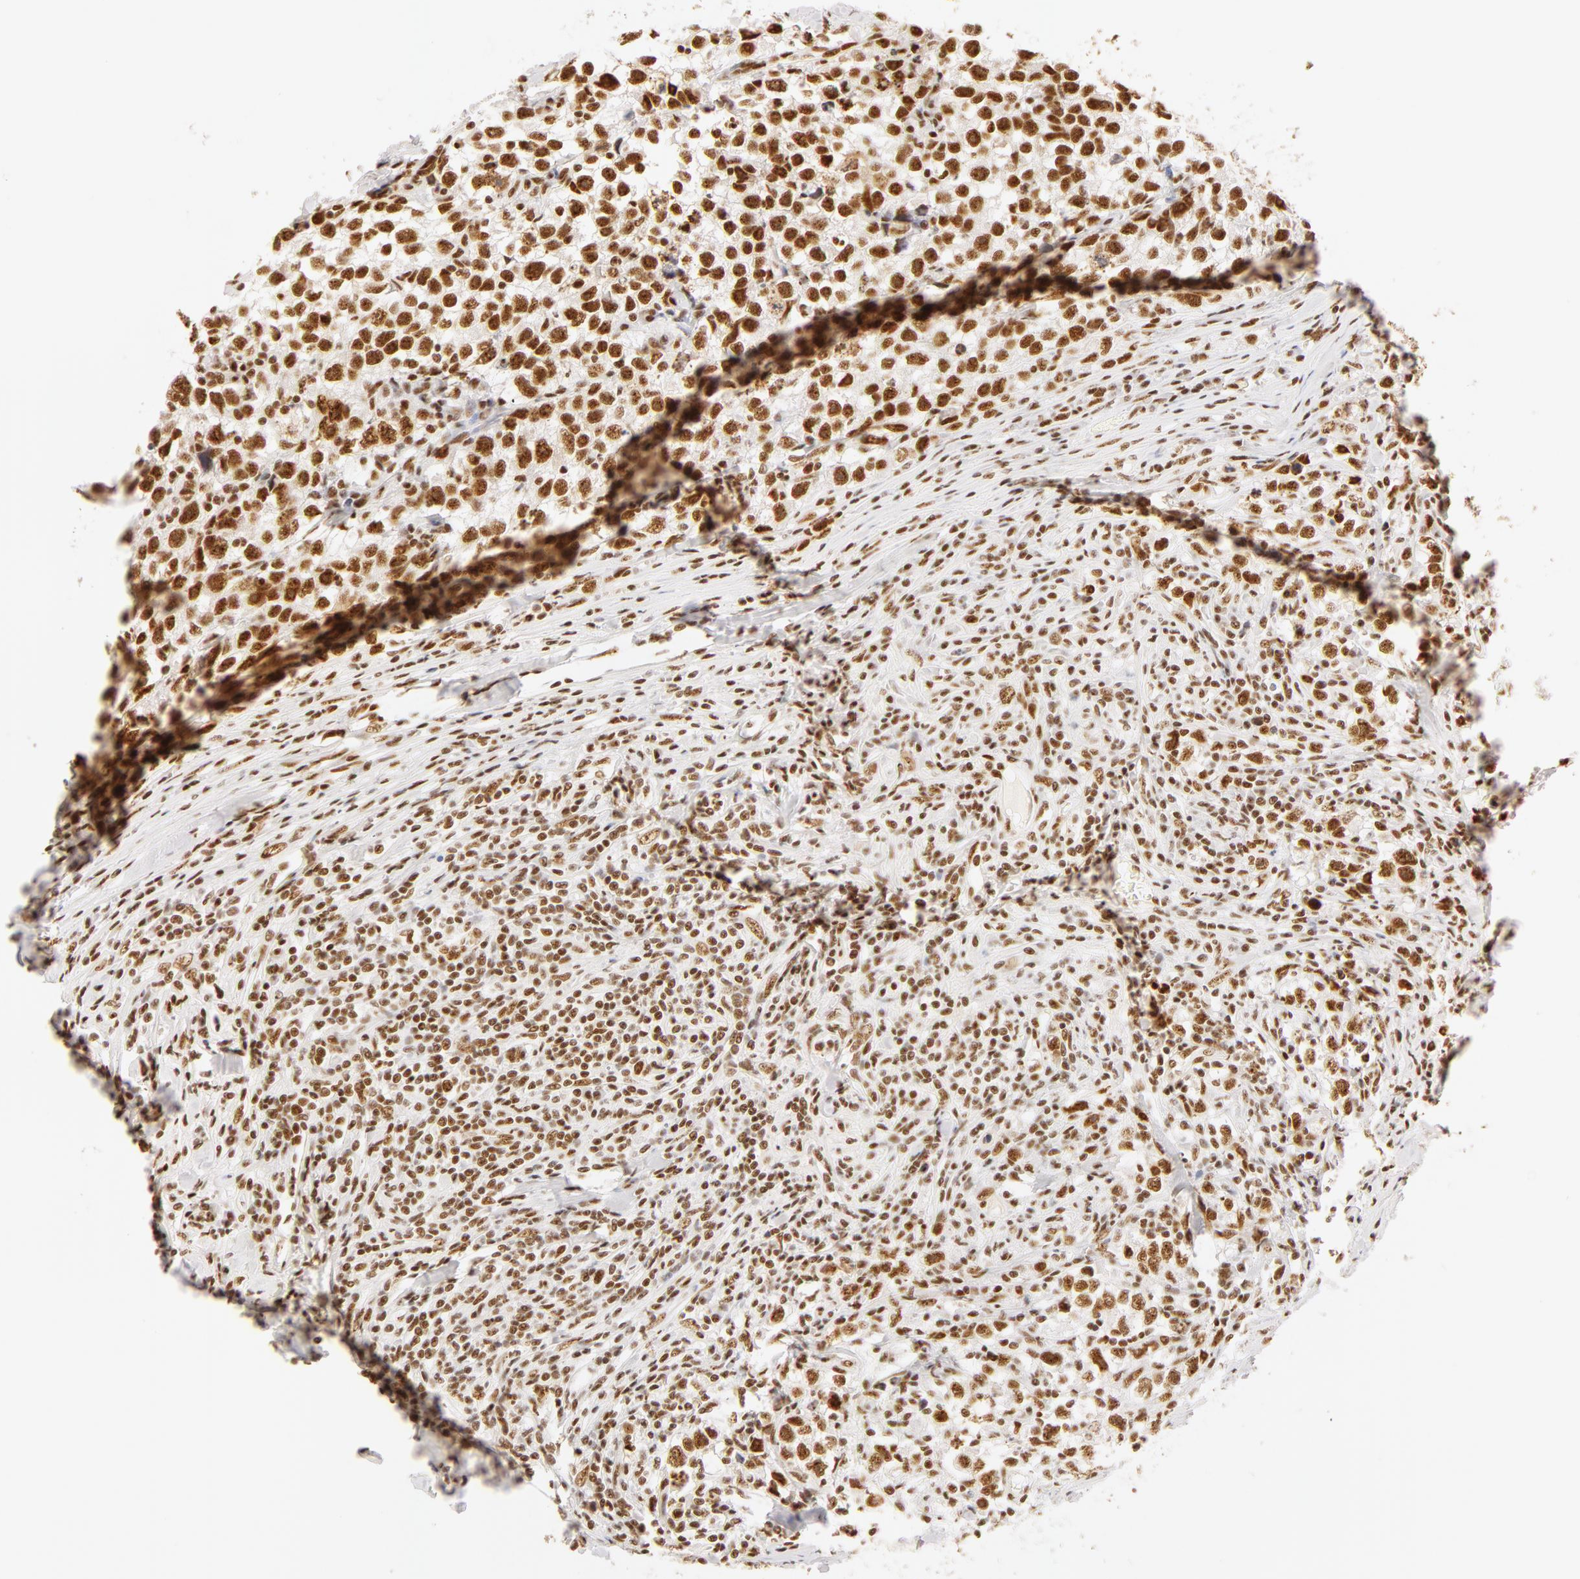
{"staining": {"intensity": "moderate", "quantity": ">75%", "location": "nuclear"}, "tissue": "testis cancer", "cell_type": "Tumor cells", "image_type": "cancer", "snomed": [{"axis": "morphology", "description": "Seminoma, NOS"}, {"axis": "morphology", "description": "Carcinoma, Embryonal, NOS"}, {"axis": "topography", "description": "Testis"}], "caption": "Human testis cancer stained with a brown dye shows moderate nuclear positive expression in about >75% of tumor cells.", "gene": "RBM39", "patient": {"sex": "male", "age": 30}}